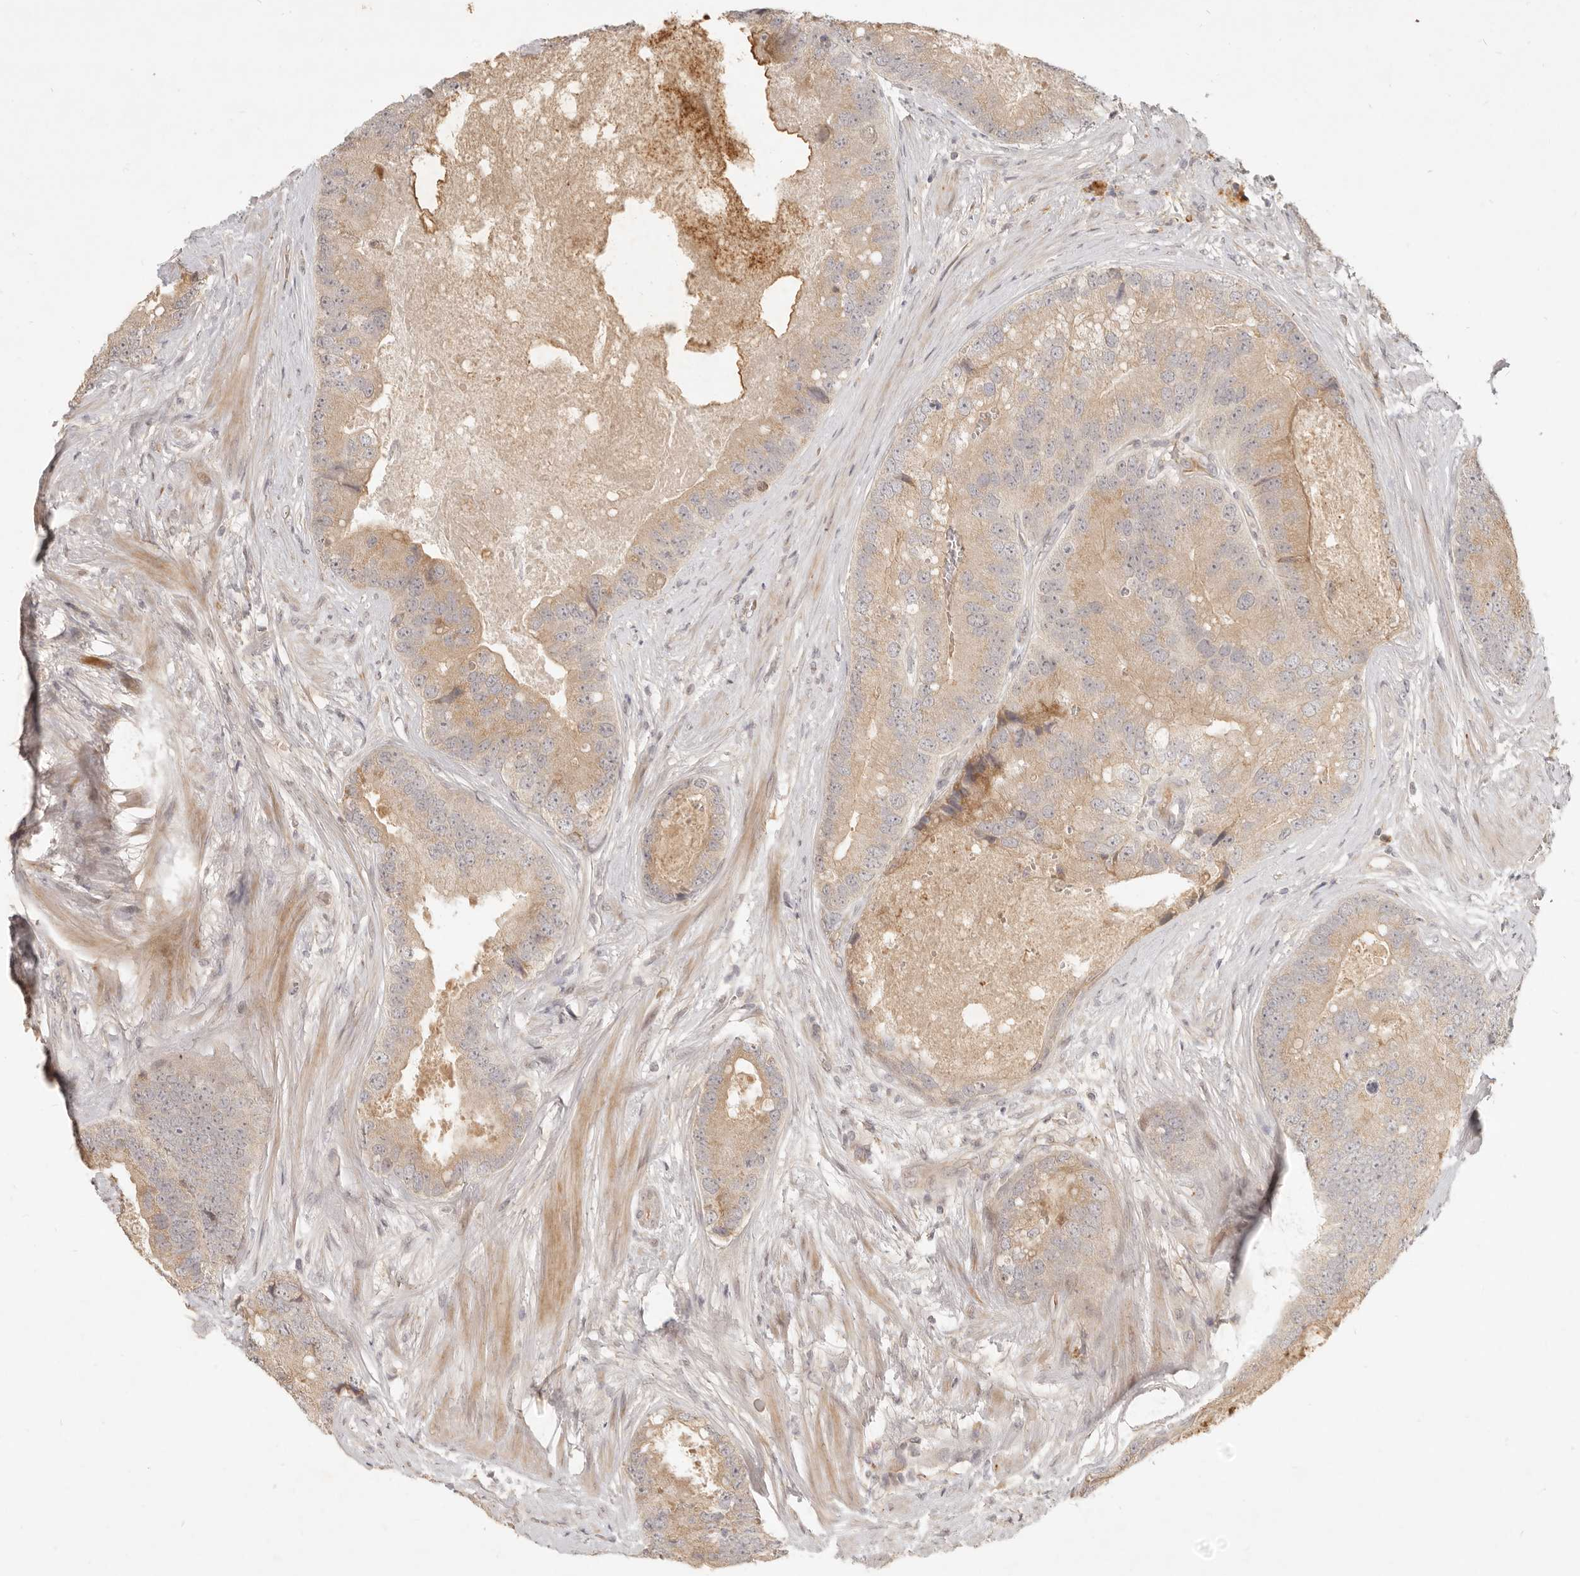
{"staining": {"intensity": "weak", "quantity": ">75%", "location": "cytoplasmic/membranous"}, "tissue": "prostate cancer", "cell_type": "Tumor cells", "image_type": "cancer", "snomed": [{"axis": "morphology", "description": "Adenocarcinoma, High grade"}, {"axis": "topography", "description": "Prostate"}], "caption": "Immunohistochemistry (IHC) of human prostate adenocarcinoma (high-grade) shows low levels of weak cytoplasmic/membranous staining in about >75% of tumor cells. (brown staining indicates protein expression, while blue staining denotes nuclei).", "gene": "UBXN11", "patient": {"sex": "male", "age": 70}}